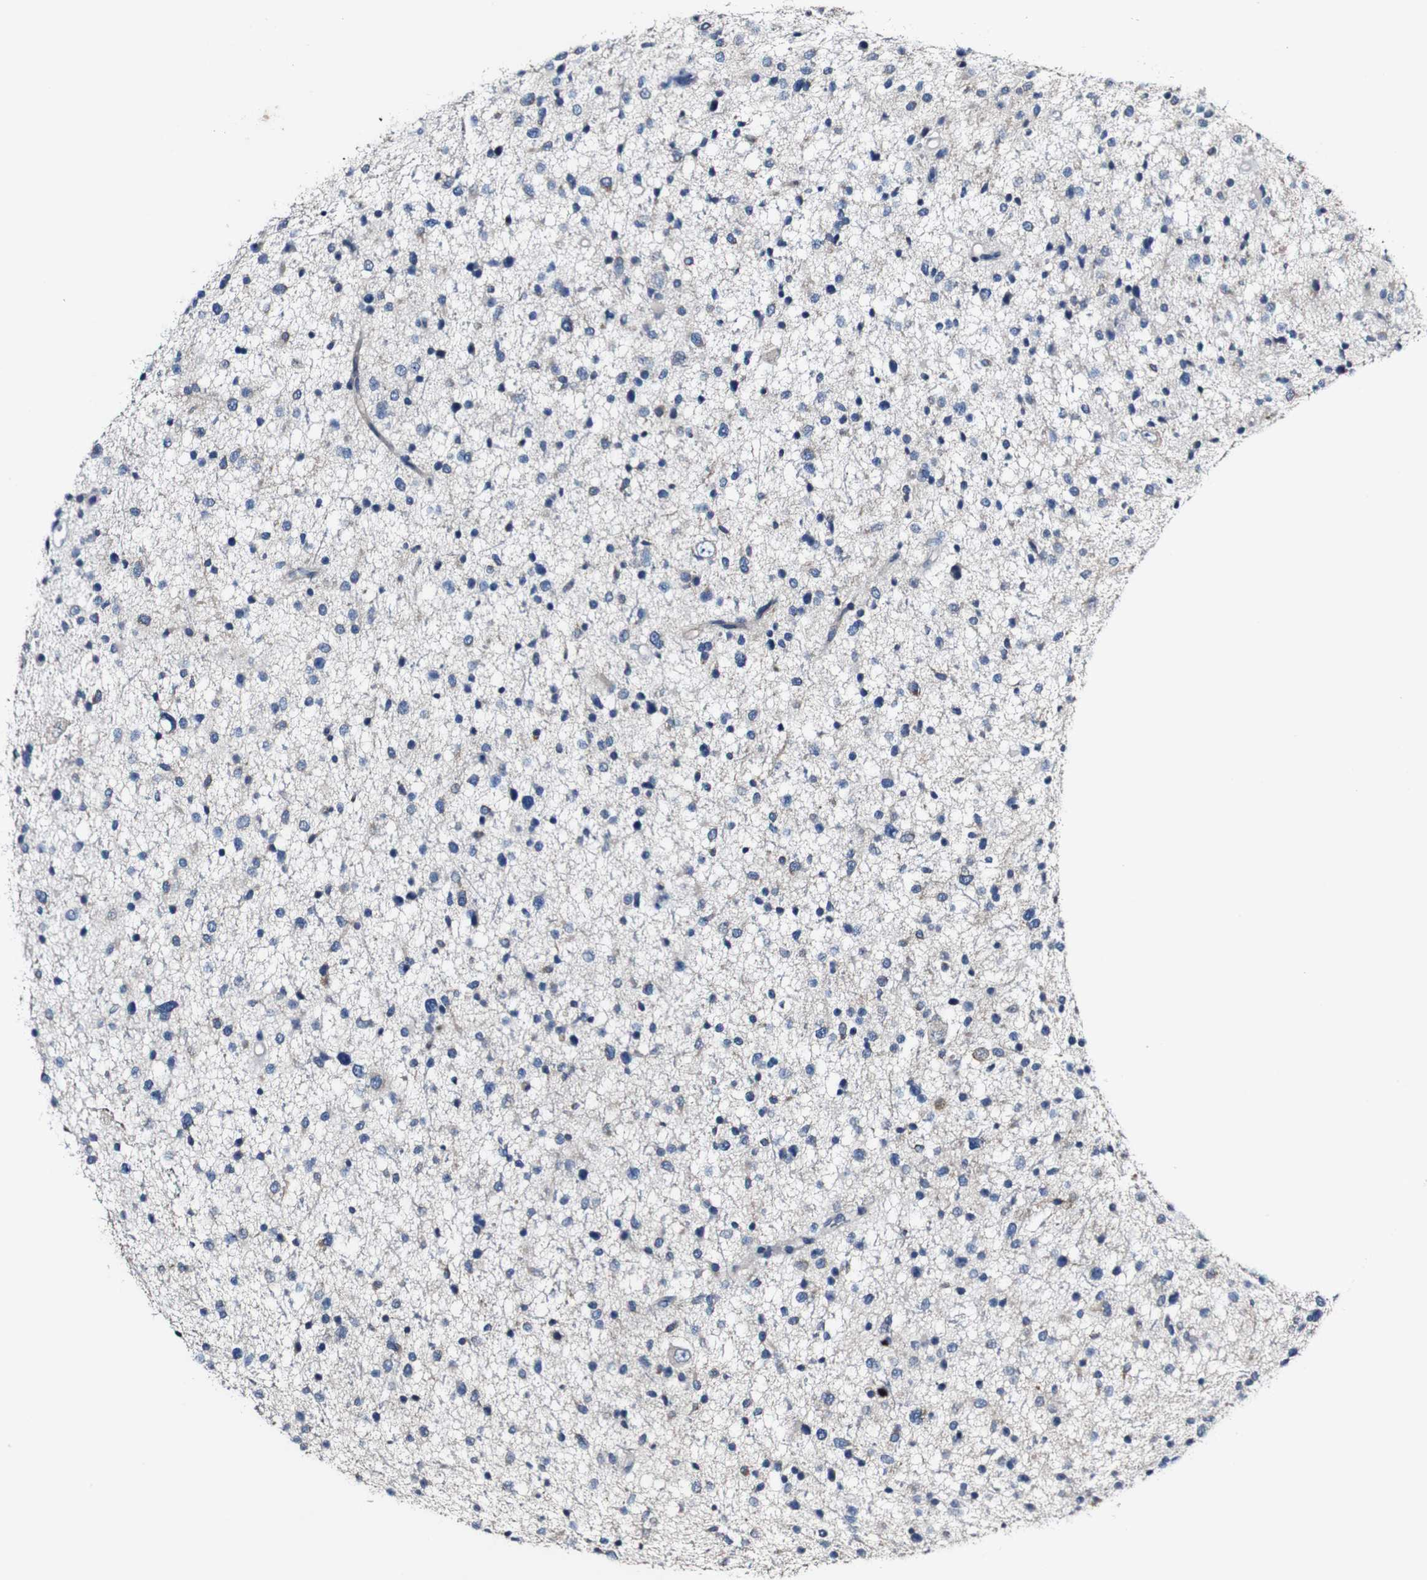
{"staining": {"intensity": "negative", "quantity": "none", "location": "none"}, "tissue": "glioma", "cell_type": "Tumor cells", "image_type": "cancer", "snomed": [{"axis": "morphology", "description": "Glioma, malignant, Low grade"}, {"axis": "topography", "description": "Brain"}], "caption": "The histopathology image shows no staining of tumor cells in glioma.", "gene": "GRAMD1A", "patient": {"sex": "female", "age": 37}}